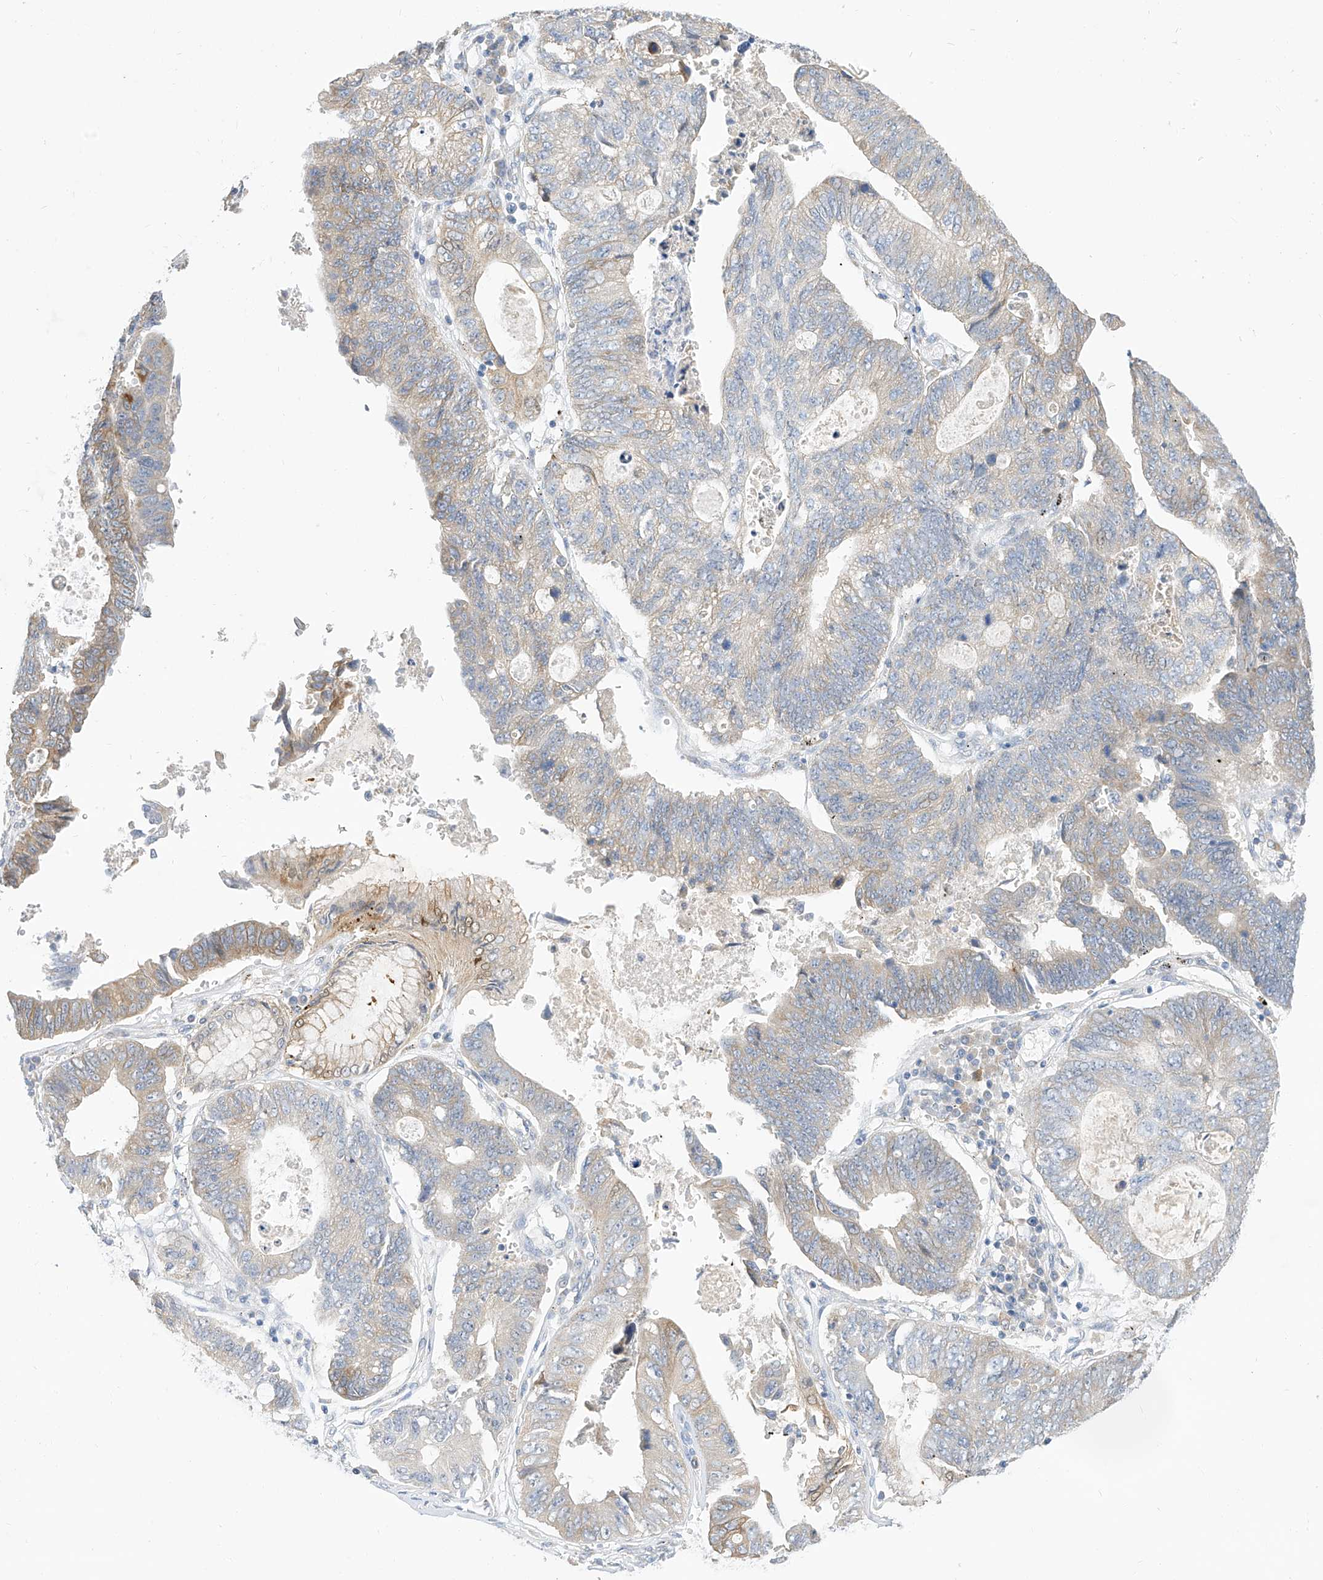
{"staining": {"intensity": "moderate", "quantity": "<25%", "location": "cytoplasmic/membranous"}, "tissue": "stomach cancer", "cell_type": "Tumor cells", "image_type": "cancer", "snomed": [{"axis": "morphology", "description": "Adenocarcinoma, NOS"}, {"axis": "topography", "description": "Stomach"}], "caption": "Approximately <25% of tumor cells in stomach cancer show moderate cytoplasmic/membranous protein expression as visualized by brown immunohistochemical staining.", "gene": "RASA2", "patient": {"sex": "male", "age": 59}}